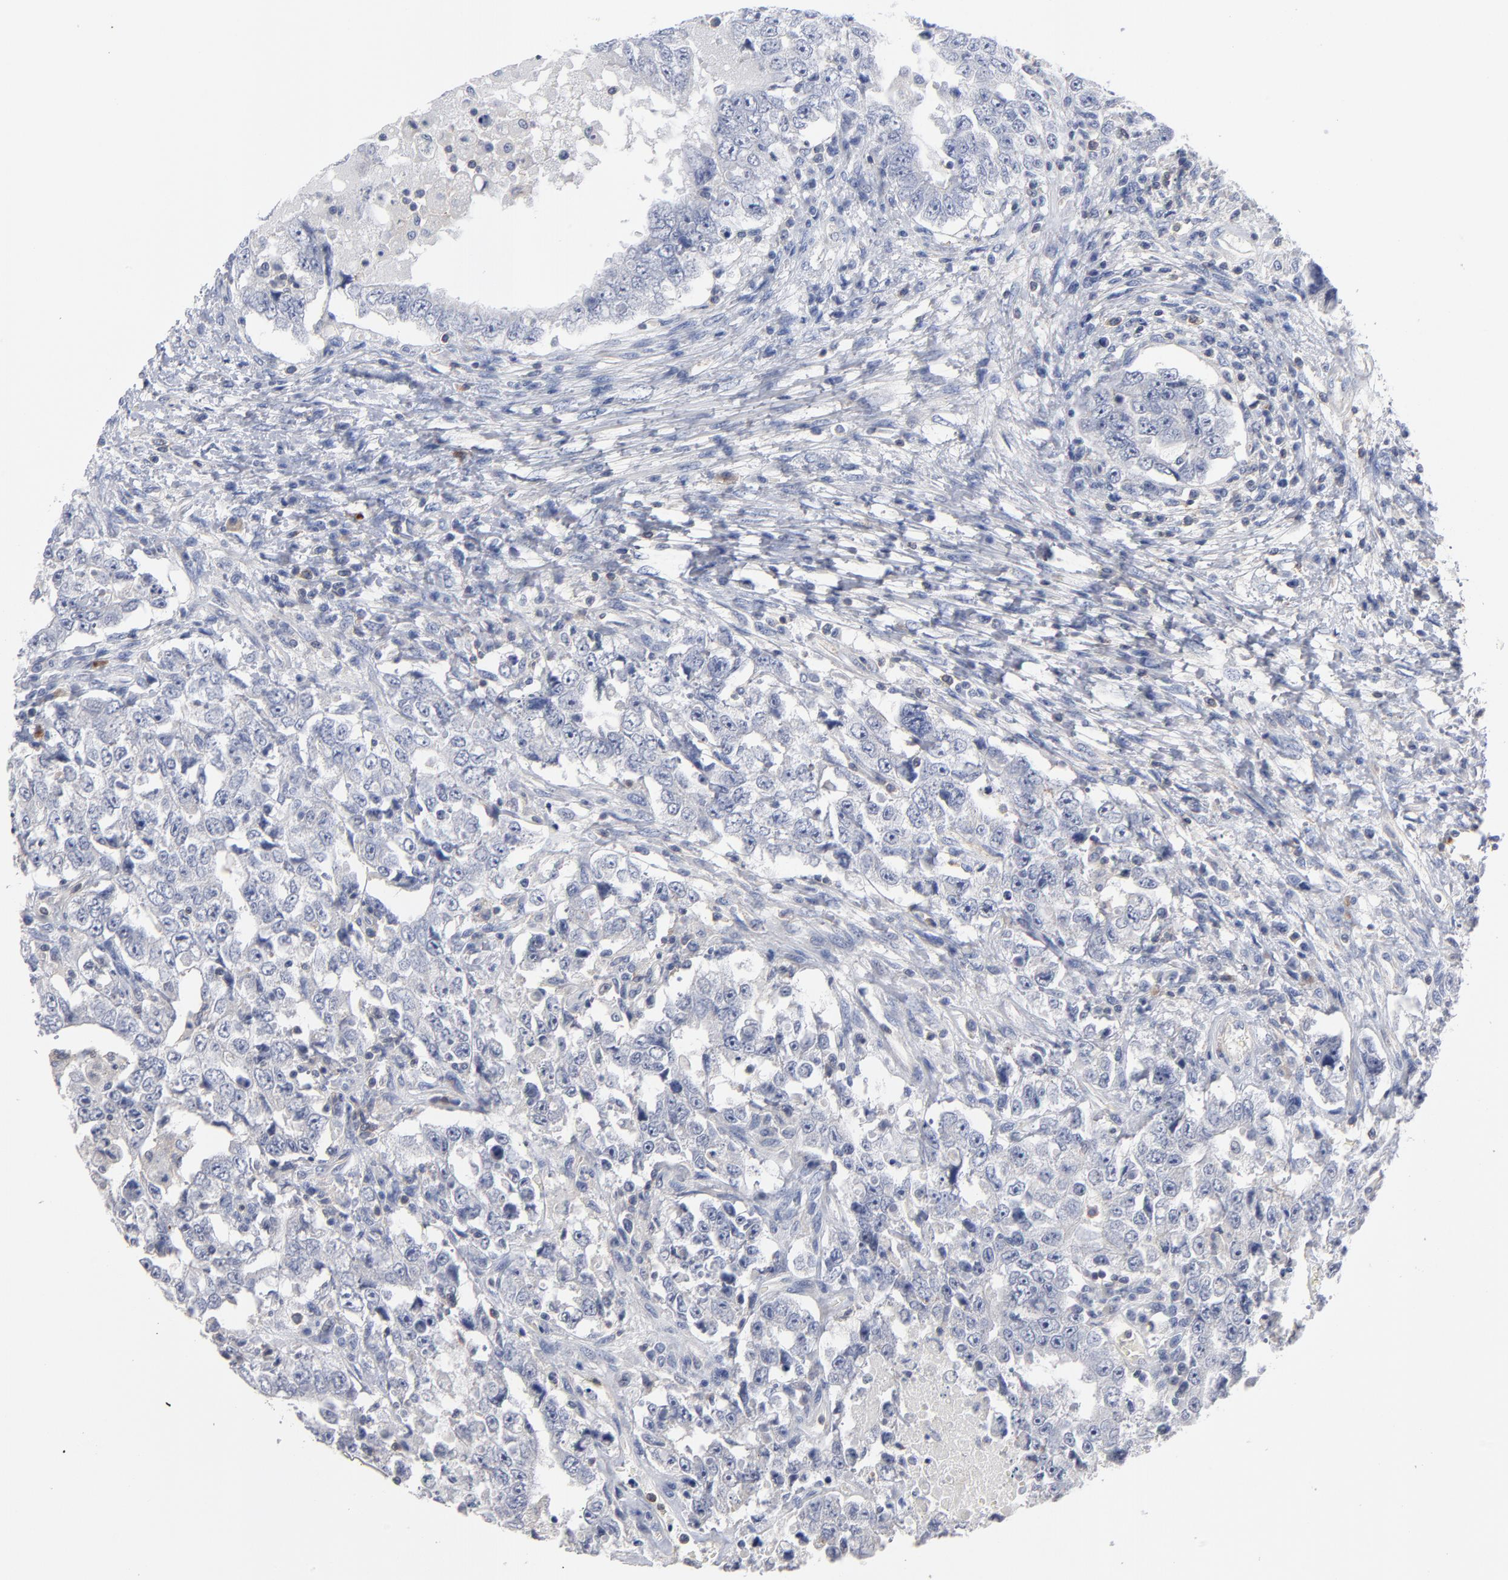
{"staining": {"intensity": "negative", "quantity": "none", "location": "none"}, "tissue": "testis cancer", "cell_type": "Tumor cells", "image_type": "cancer", "snomed": [{"axis": "morphology", "description": "Carcinoma, Embryonal, NOS"}, {"axis": "topography", "description": "Testis"}], "caption": "An image of human embryonal carcinoma (testis) is negative for staining in tumor cells.", "gene": "PDLIM2", "patient": {"sex": "male", "age": 26}}